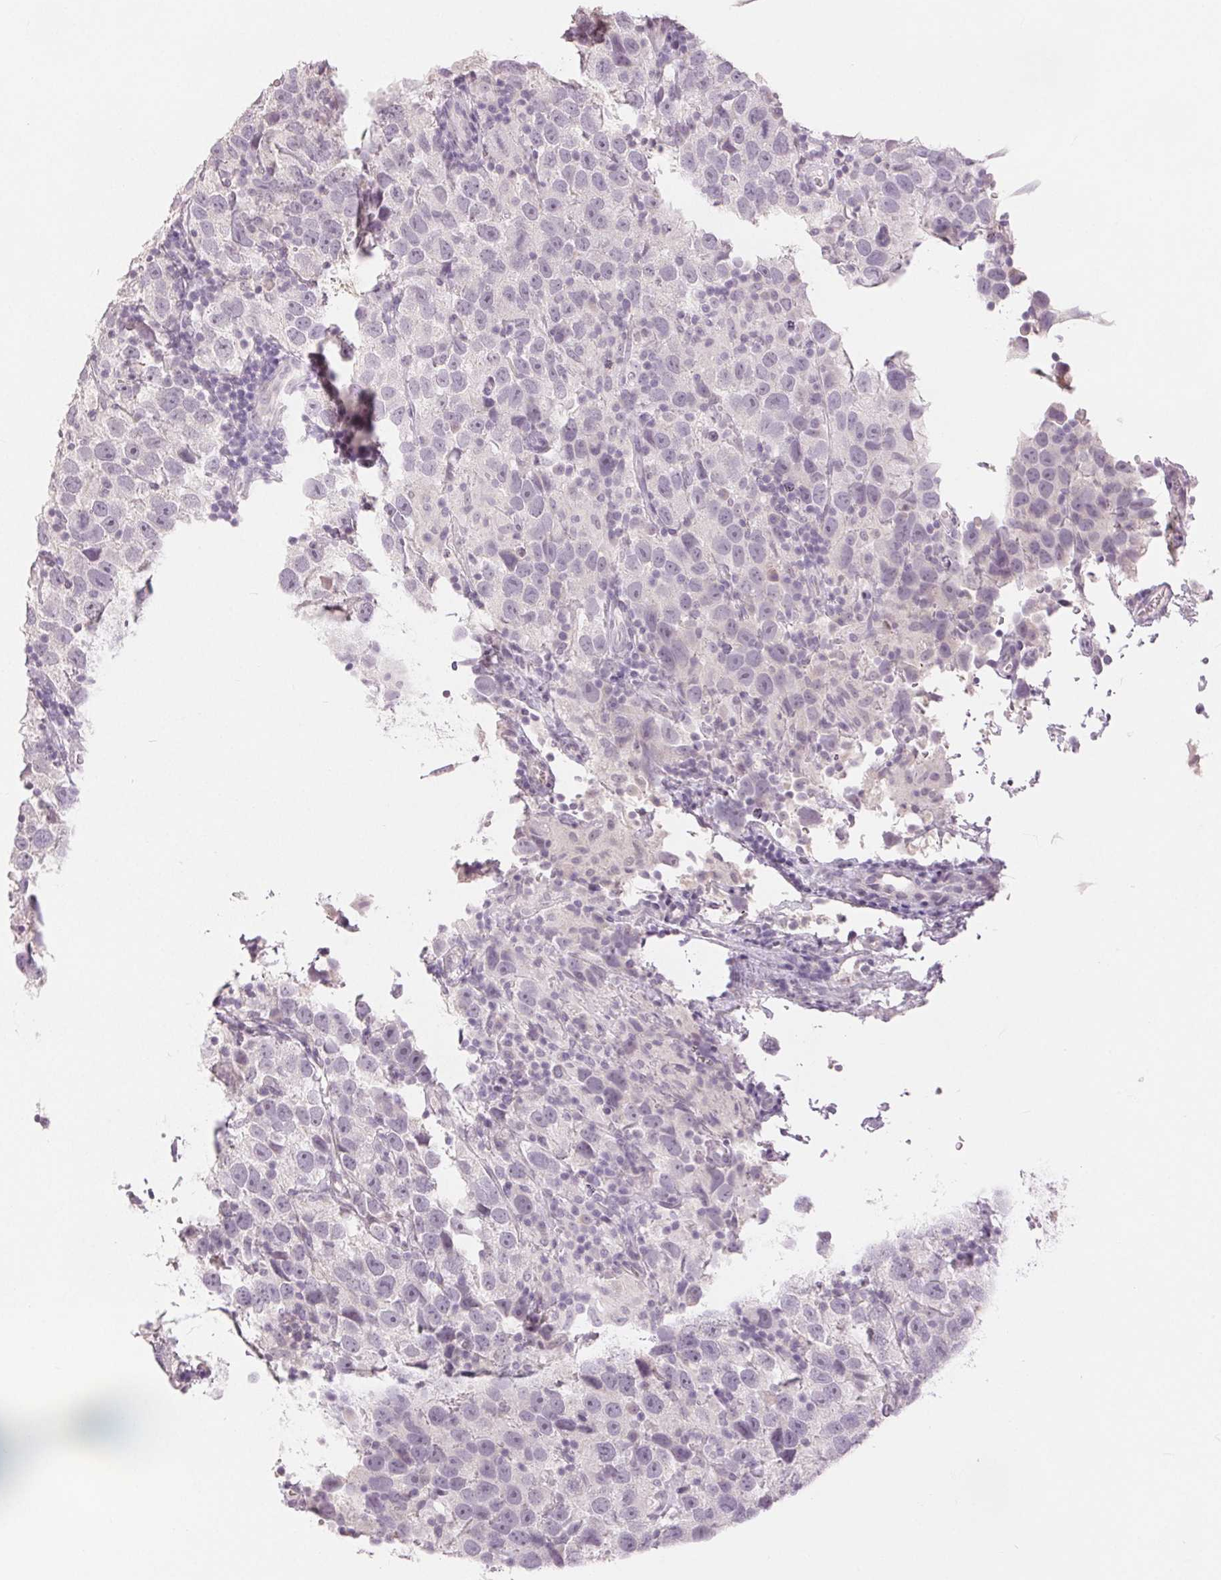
{"staining": {"intensity": "negative", "quantity": "none", "location": "none"}, "tissue": "testis cancer", "cell_type": "Tumor cells", "image_type": "cancer", "snomed": [{"axis": "morphology", "description": "Seminoma, NOS"}, {"axis": "topography", "description": "Testis"}], "caption": "A high-resolution photomicrograph shows IHC staining of testis seminoma, which displays no significant positivity in tumor cells. (DAB (3,3'-diaminobenzidine) immunohistochemistry with hematoxylin counter stain).", "gene": "SLC27A5", "patient": {"sex": "male", "age": 26}}